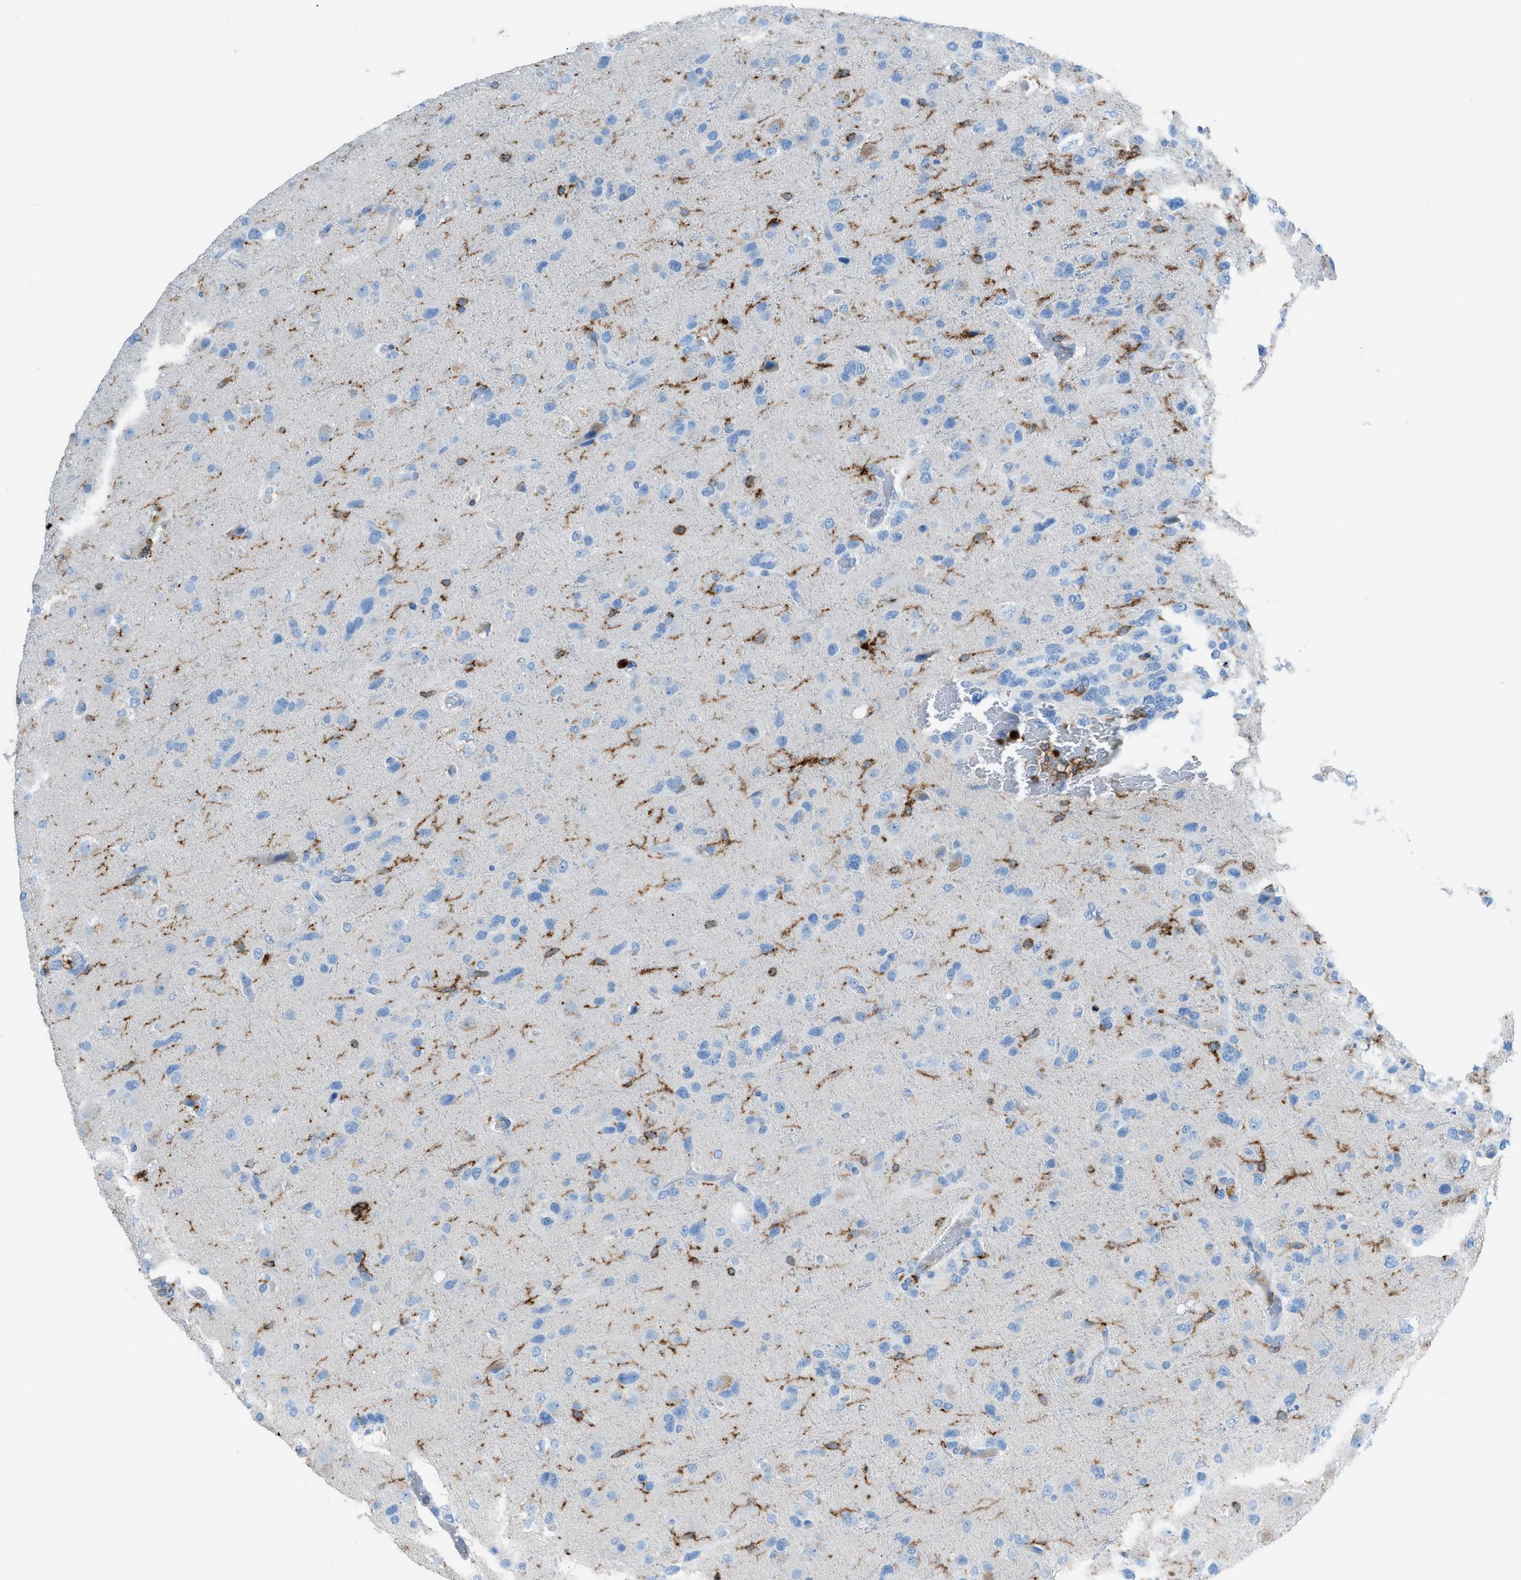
{"staining": {"intensity": "moderate", "quantity": "<25%", "location": "cytoplasmic/membranous"}, "tissue": "glioma", "cell_type": "Tumor cells", "image_type": "cancer", "snomed": [{"axis": "morphology", "description": "Glioma, malignant, High grade"}, {"axis": "topography", "description": "Brain"}], "caption": "Immunohistochemical staining of glioma exhibits moderate cytoplasmic/membranous protein positivity in approximately <25% of tumor cells.", "gene": "ITGB2", "patient": {"sex": "female", "age": 58}}